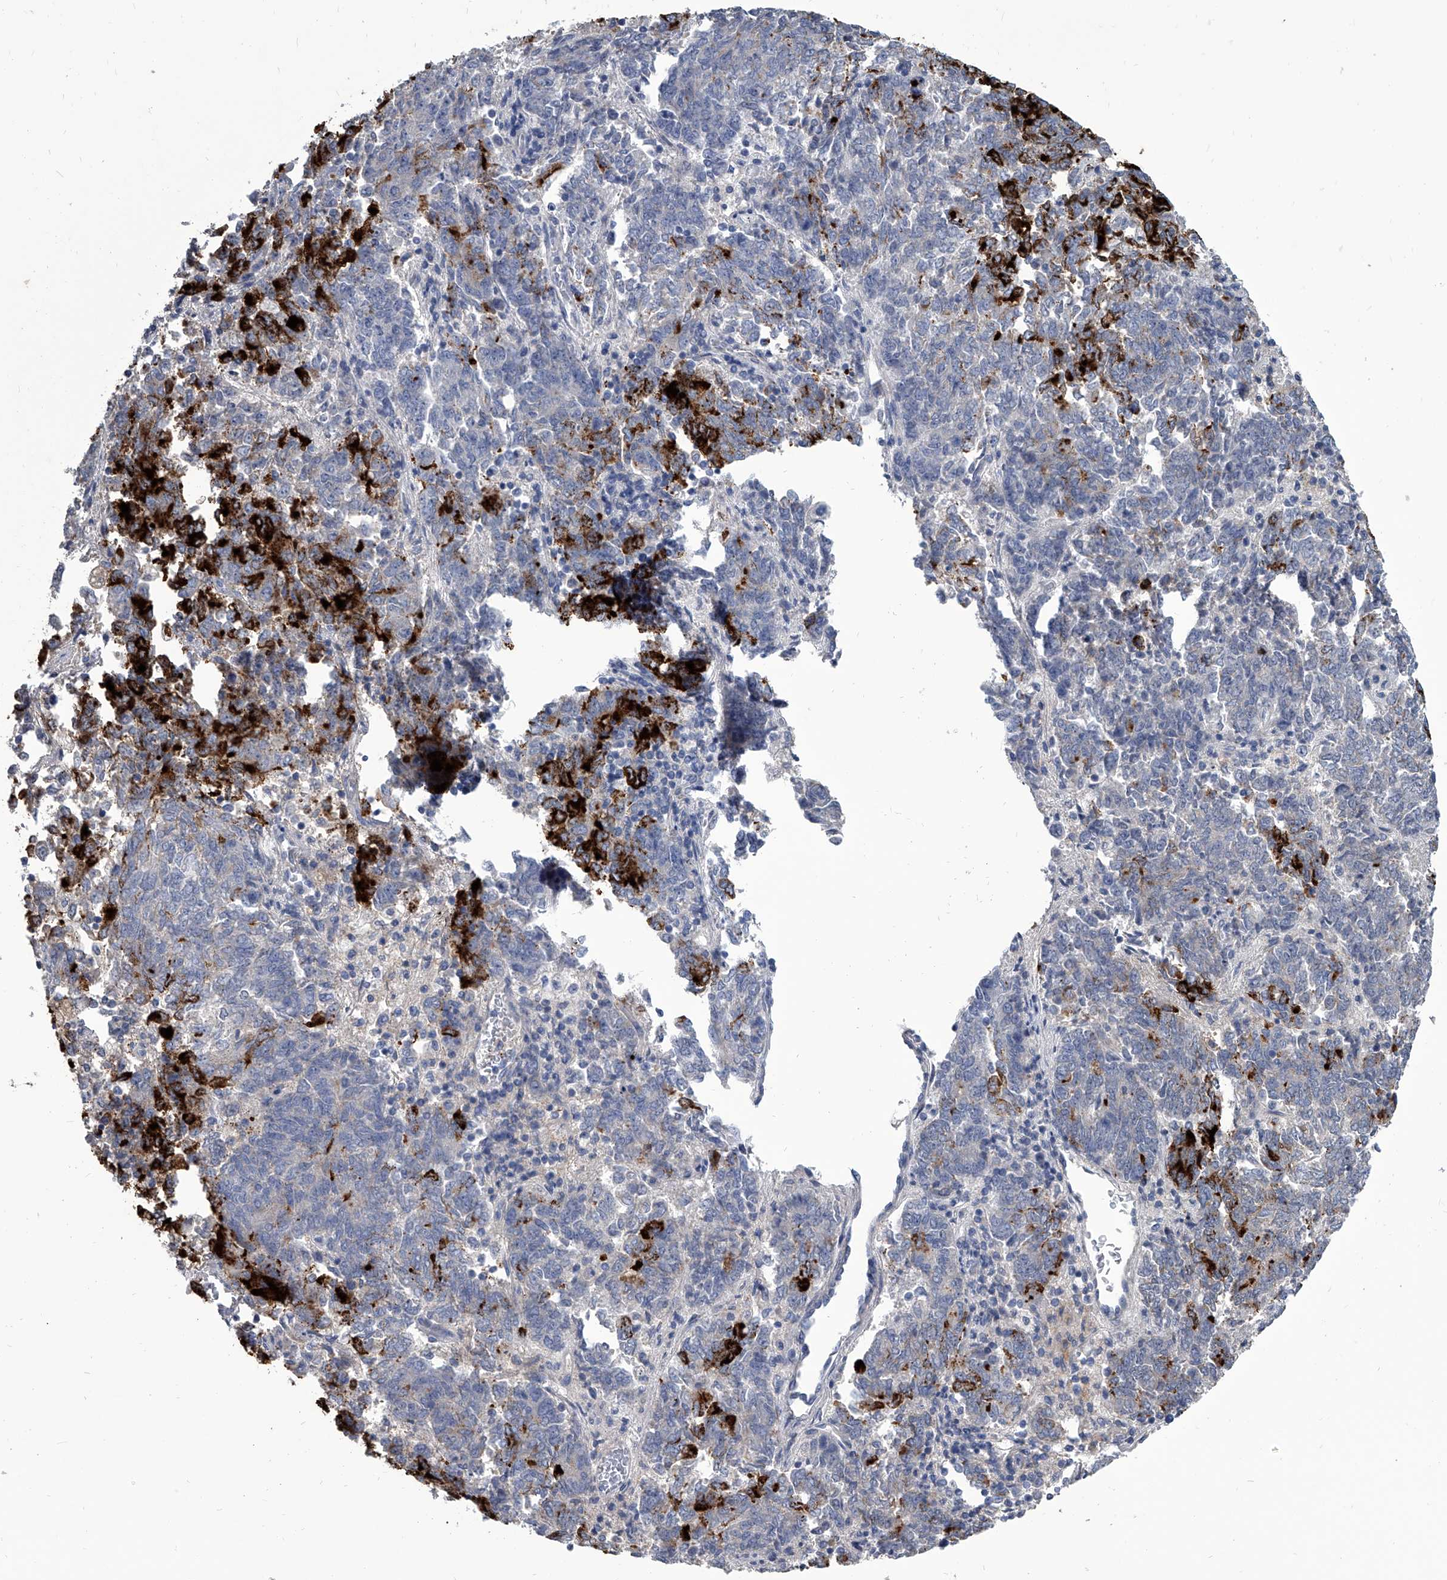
{"staining": {"intensity": "strong", "quantity": "25%-75%", "location": "cytoplasmic/membranous"}, "tissue": "endometrial cancer", "cell_type": "Tumor cells", "image_type": "cancer", "snomed": [{"axis": "morphology", "description": "Adenocarcinoma, NOS"}, {"axis": "topography", "description": "Endometrium"}], "caption": "Immunohistochemical staining of endometrial cancer reveals strong cytoplasmic/membranous protein staining in about 25%-75% of tumor cells.", "gene": "SPP1", "patient": {"sex": "female", "age": 80}}